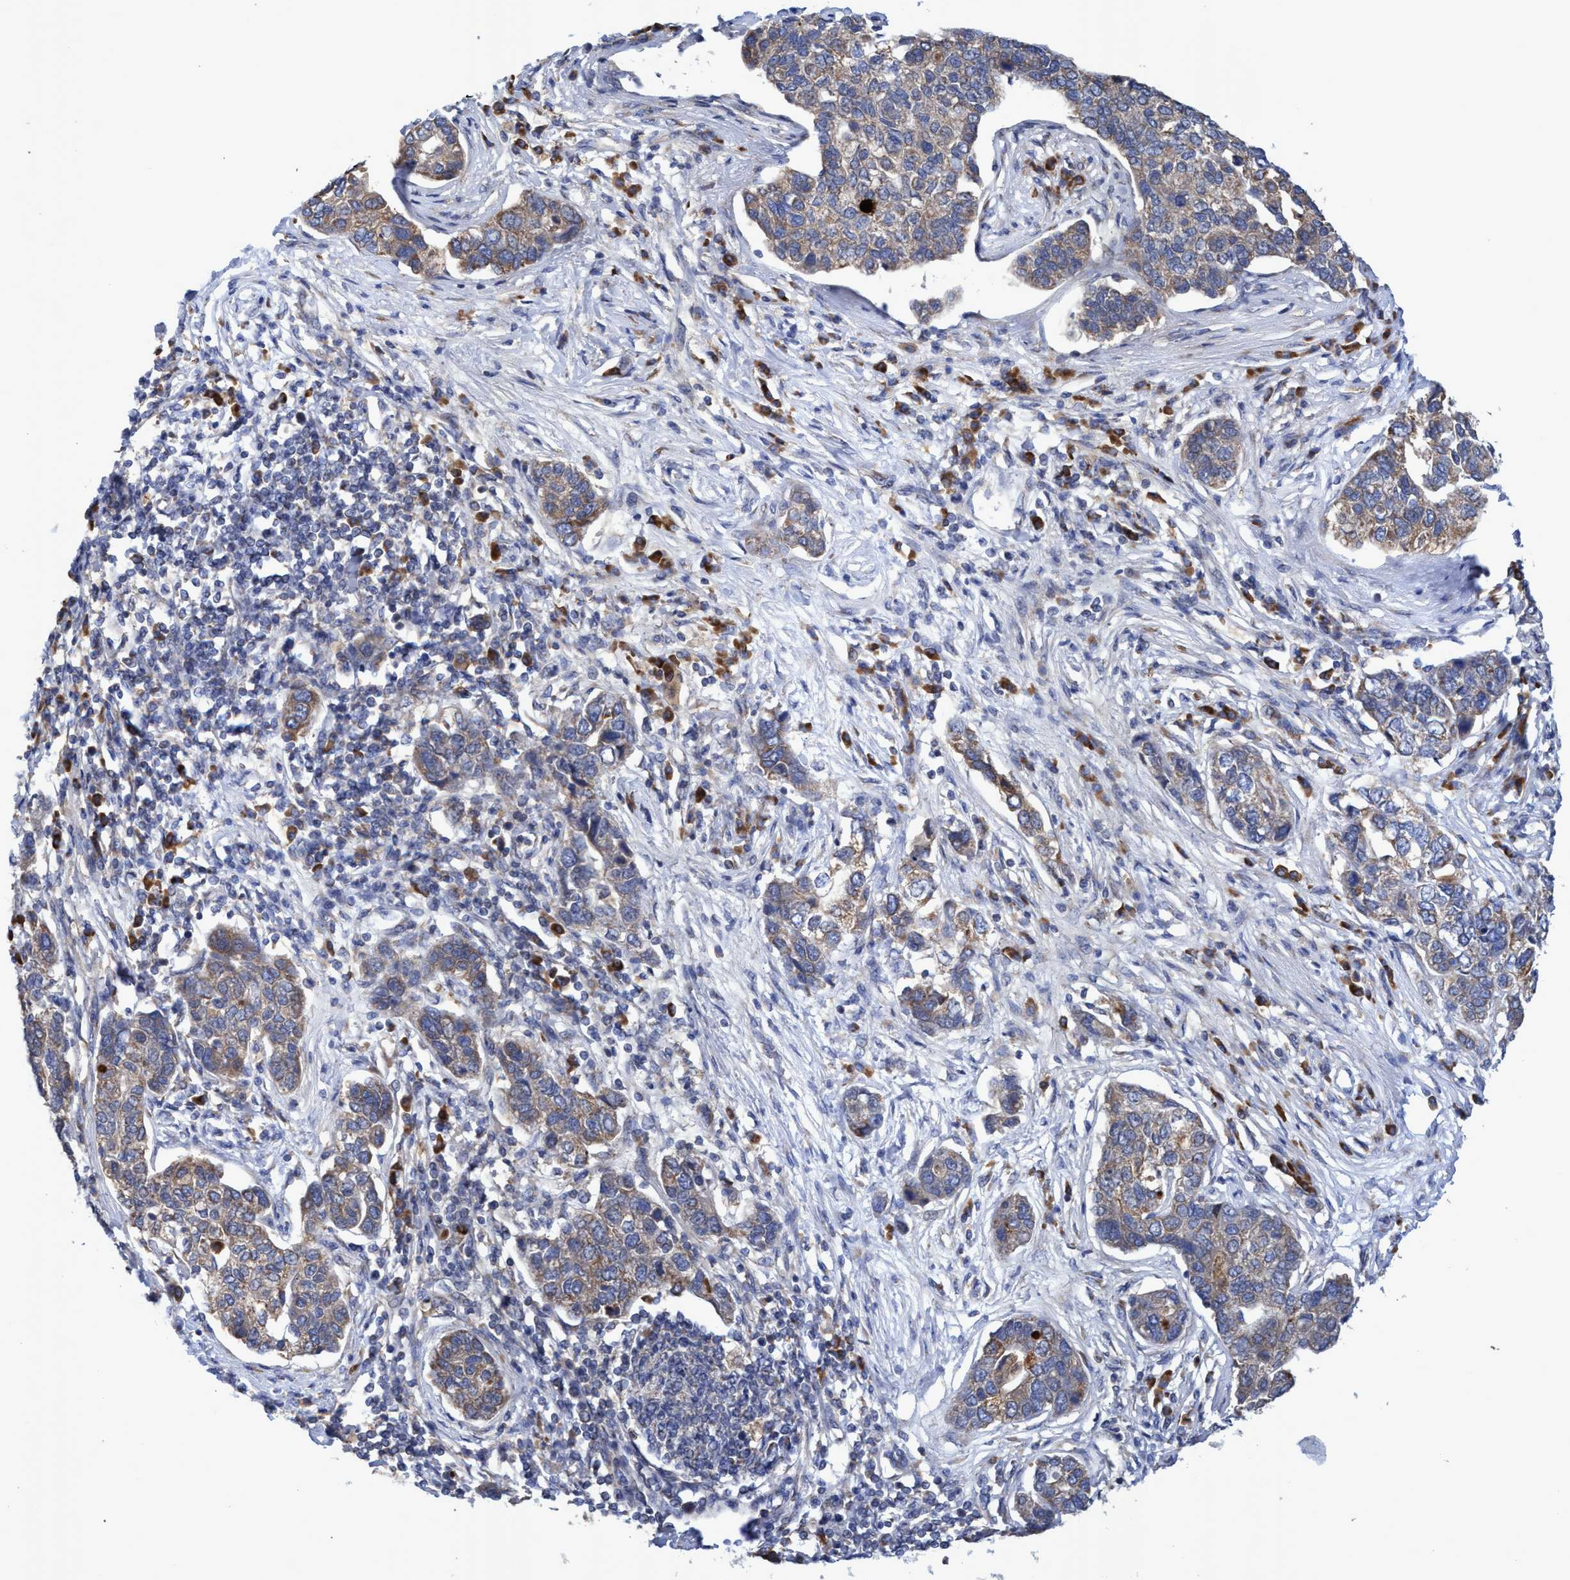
{"staining": {"intensity": "weak", "quantity": ">75%", "location": "cytoplasmic/membranous"}, "tissue": "pancreatic cancer", "cell_type": "Tumor cells", "image_type": "cancer", "snomed": [{"axis": "morphology", "description": "Adenocarcinoma, NOS"}, {"axis": "topography", "description": "Pancreas"}], "caption": "This histopathology image shows immunohistochemistry staining of pancreatic cancer, with low weak cytoplasmic/membranous expression in approximately >75% of tumor cells.", "gene": "NAT16", "patient": {"sex": "female", "age": 61}}